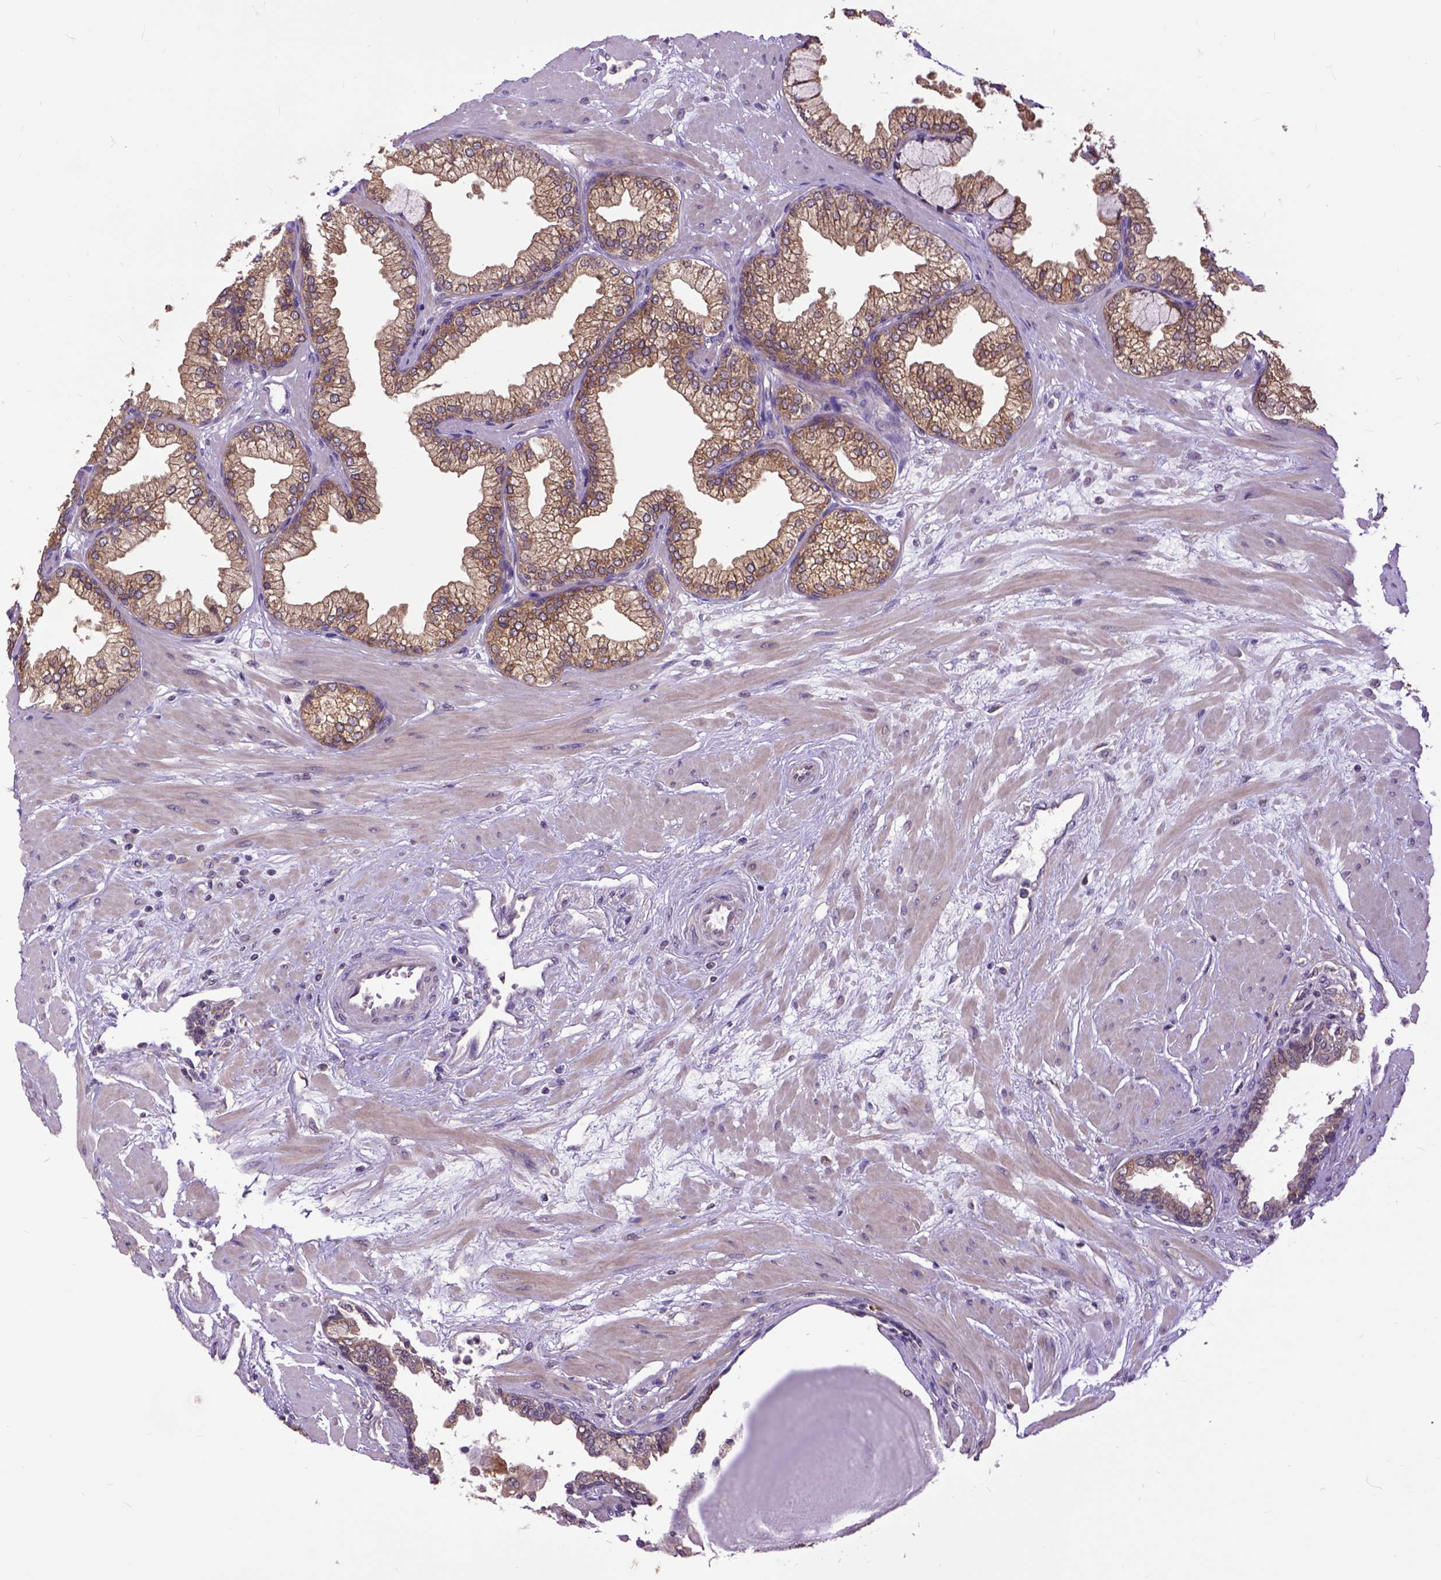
{"staining": {"intensity": "strong", "quantity": ">75%", "location": "cytoplasmic/membranous"}, "tissue": "prostate", "cell_type": "Glandular cells", "image_type": "normal", "snomed": [{"axis": "morphology", "description": "Normal tissue, NOS"}, {"axis": "topography", "description": "Prostate"}, {"axis": "topography", "description": "Peripheral nerve tissue"}], "caption": "This is a histology image of immunohistochemistry staining of normal prostate, which shows strong expression in the cytoplasmic/membranous of glandular cells.", "gene": "ARL1", "patient": {"sex": "male", "age": 61}}